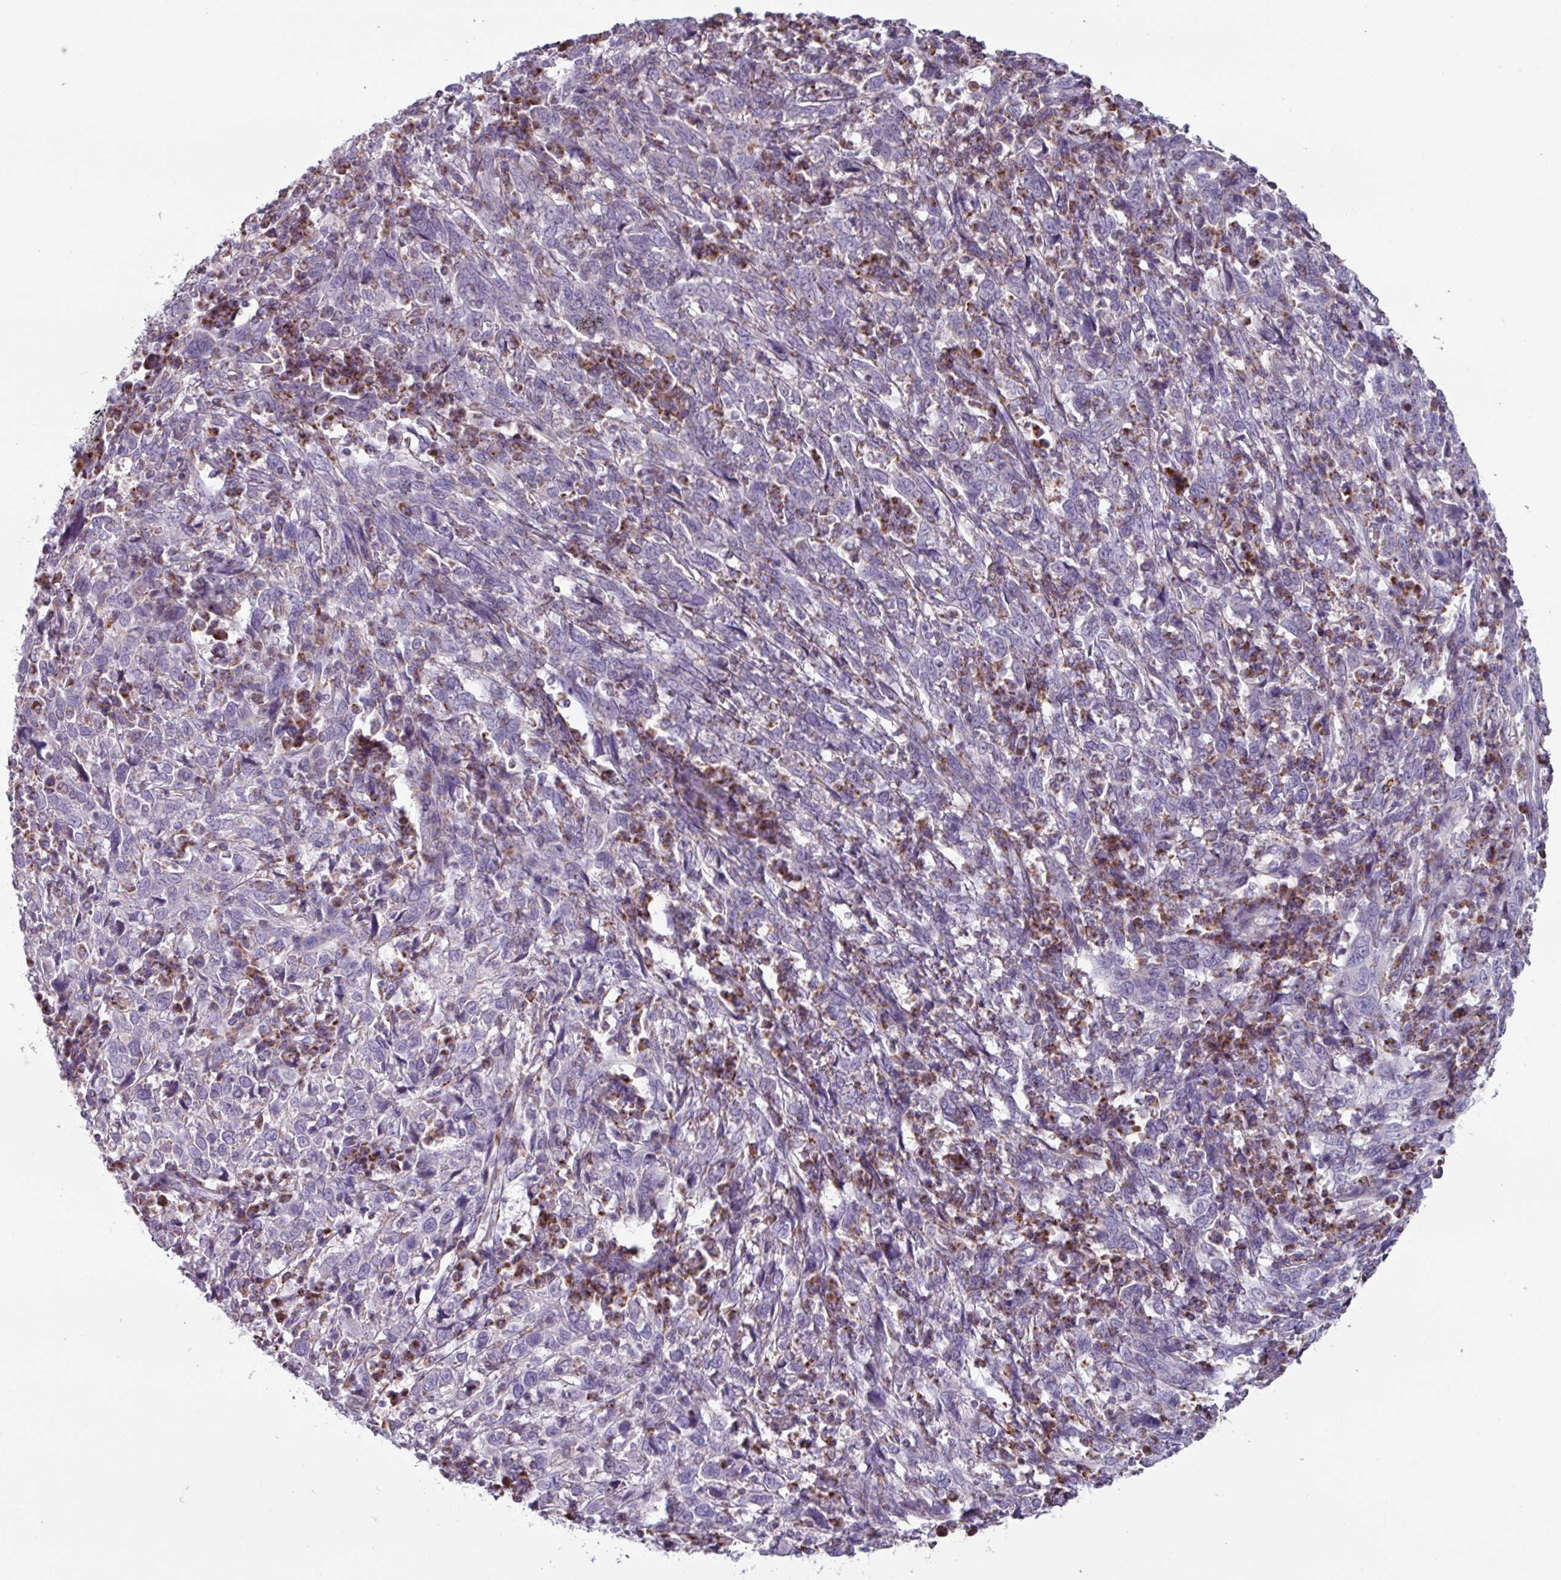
{"staining": {"intensity": "negative", "quantity": "none", "location": "none"}, "tissue": "cervical cancer", "cell_type": "Tumor cells", "image_type": "cancer", "snomed": [{"axis": "morphology", "description": "Squamous cell carcinoma, NOS"}, {"axis": "topography", "description": "Cervix"}], "caption": "There is no significant staining in tumor cells of squamous cell carcinoma (cervical).", "gene": "MT-ND4", "patient": {"sex": "female", "age": 46}}